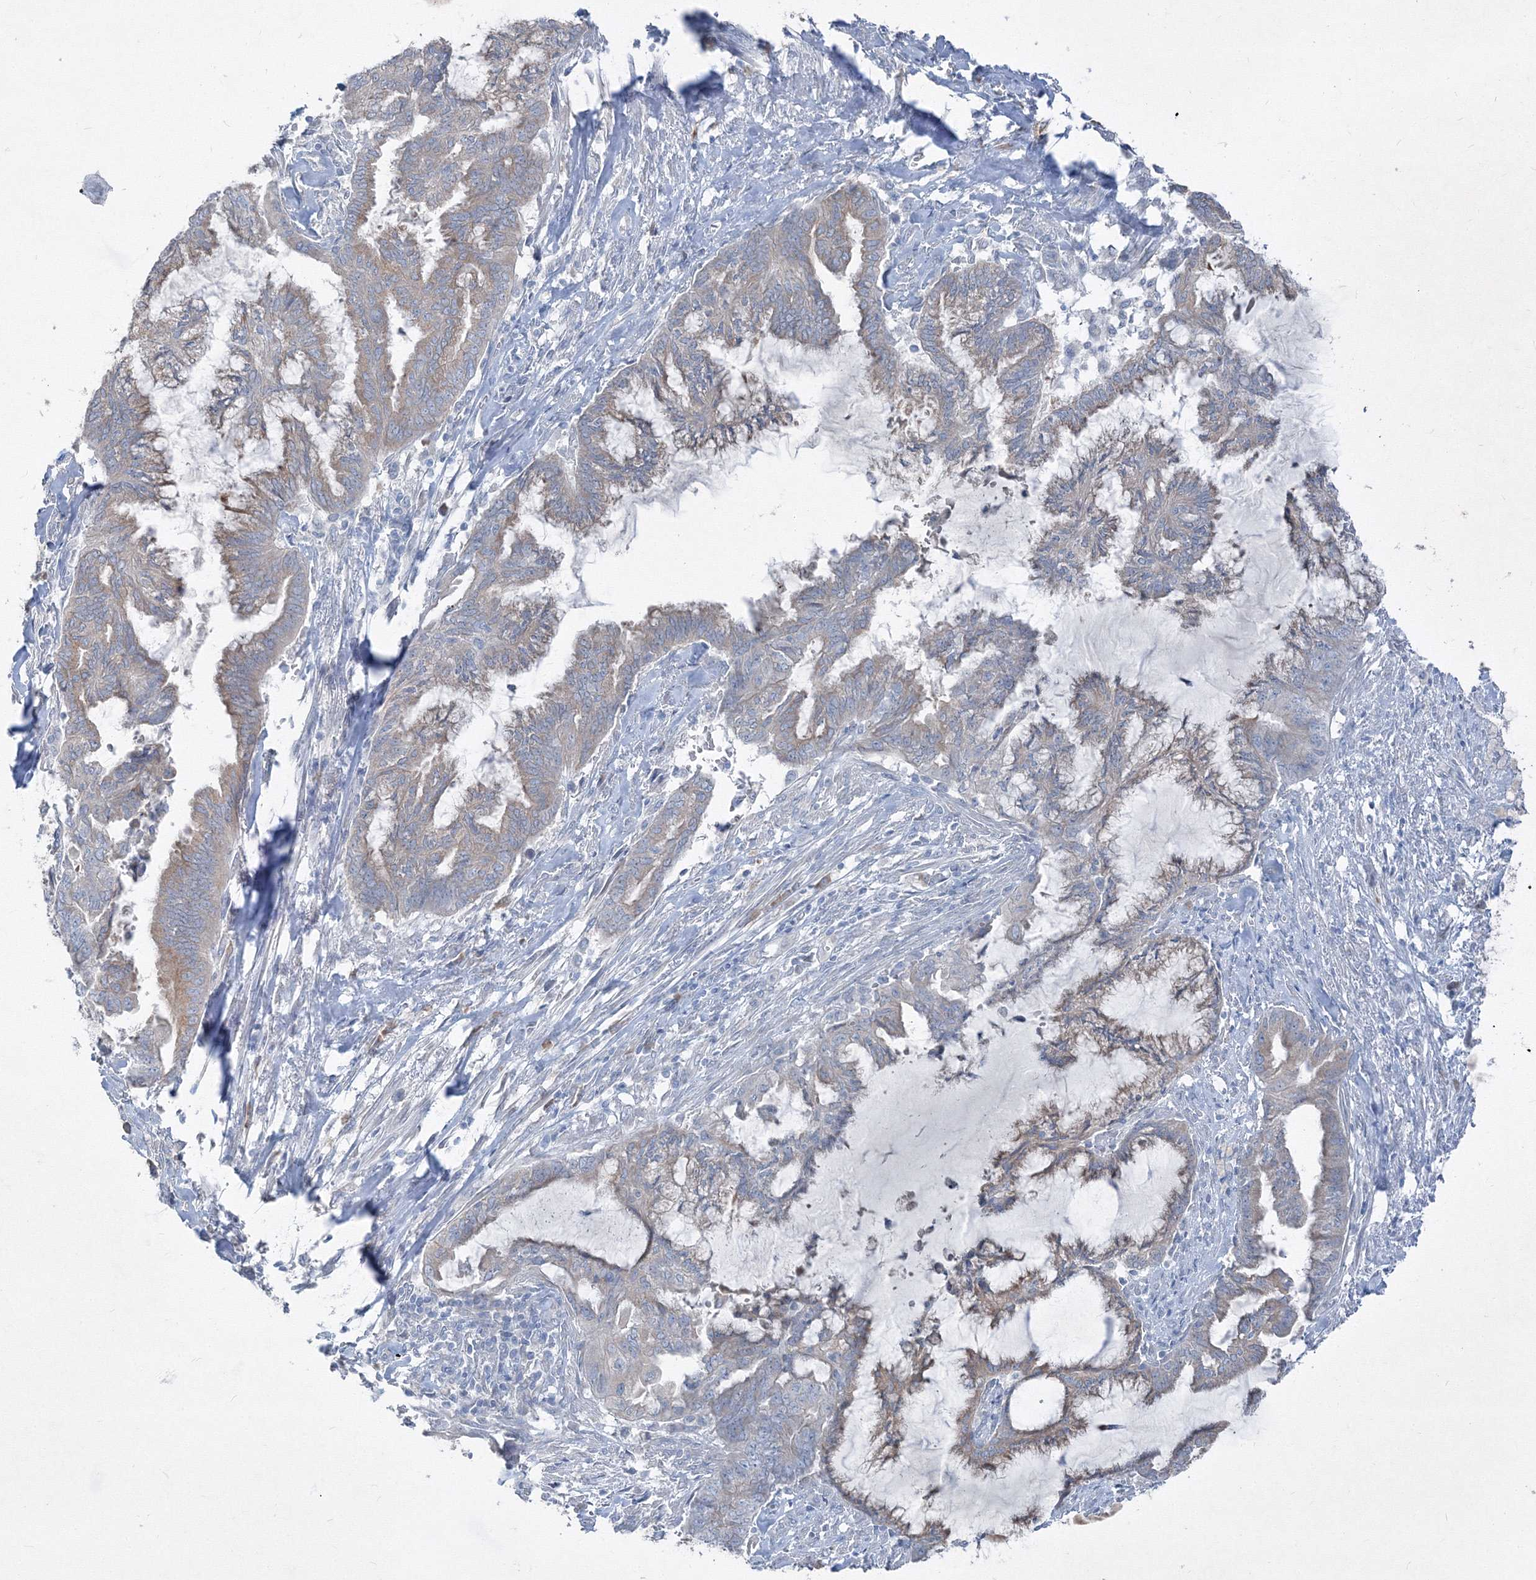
{"staining": {"intensity": "weak", "quantity": "<25%", "location": "cytoplasmic/membranous"}, "tissue": "endometrial cancer", "cell_type": "Tumor cells", "image_type": "cancer", "snomed": [{"axis": "morphology", "description": "Adenocarcinoma, NOS"}, {"axis": "topography", "description": "Endometrium"}], "caption": "An image of endometrial adenocarcinoma stained for a protein exhibits no brown staining in tumor cells. Brightfield microscopy of immunohistochemistry stained with DAB (3,3'-diaminobenzidine) (brown) and hematoxylin (blue), captured at high magnification.", "gene": "IFNAR1", "patient": {"sex": "female", "age": 86}}